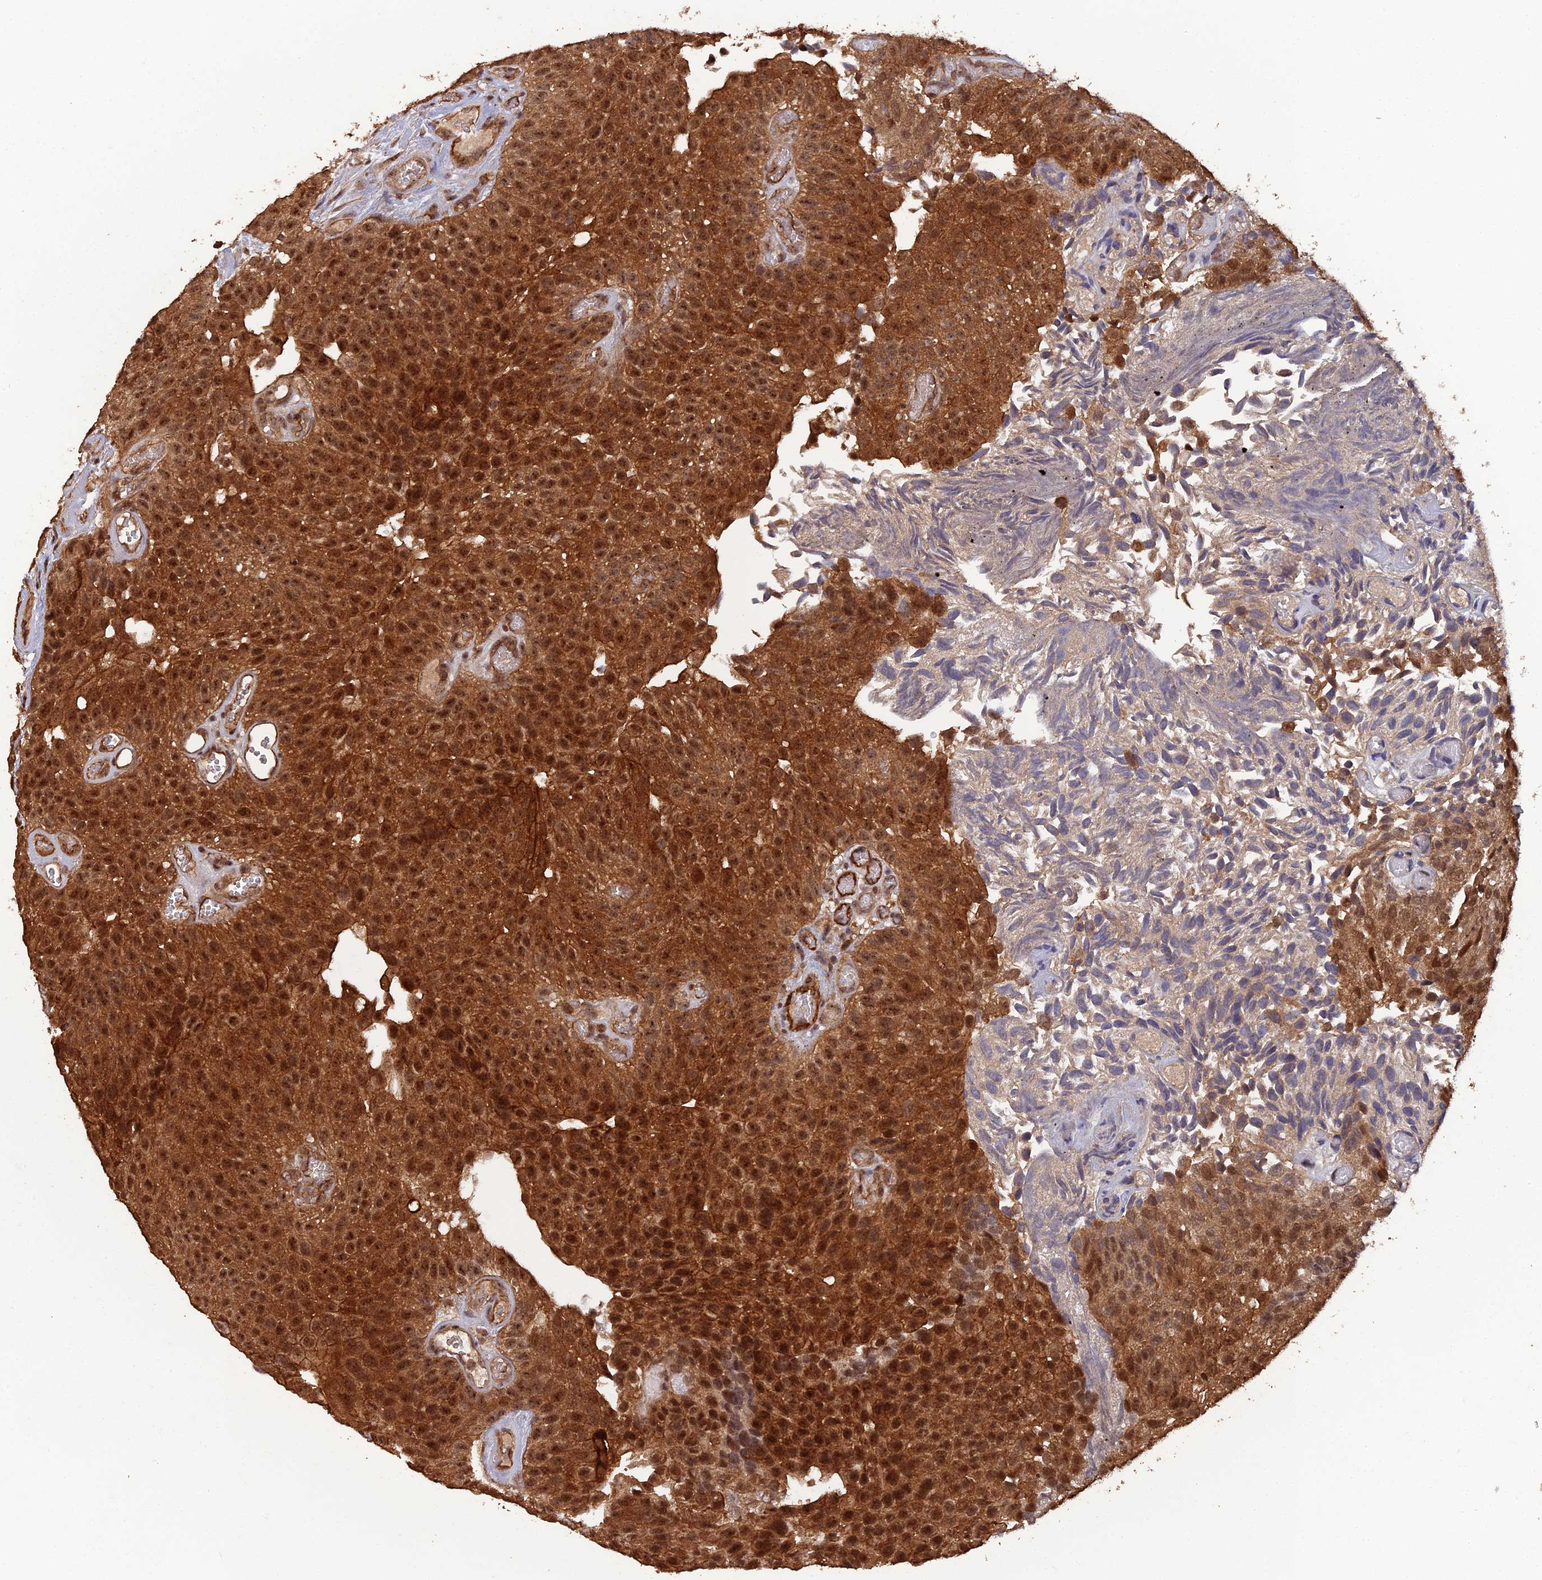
{"staining": {"intensity": "strong", "quantity": ">75%", "location": "cytoplasmic/membranous,nuclear"}, "tissue": "urothelial cancer", "cell_type": "Tumor cells", "image_type": "cancer", "snomed": [{"axis": "morphology", "description": "Urothelial carcinoma, Low grade"}, {"axis": "topography", "description": "Urinary bladder"}], "caption": "Immunohistochemistry (IHC) histopathology image of neoplastic tissue: urothelial carcinoma (low-grade) stained using immunohistochemistry demonstrates high levels of strong protein expression localized specifically in the cytoplasmic/membranous and nuclear of tumor cells, appearing as a cytoplasmic/membranous and nuclear brown color.", "gene": "RALGAPA2", "patient": {"sex": "male", "age": 89}}